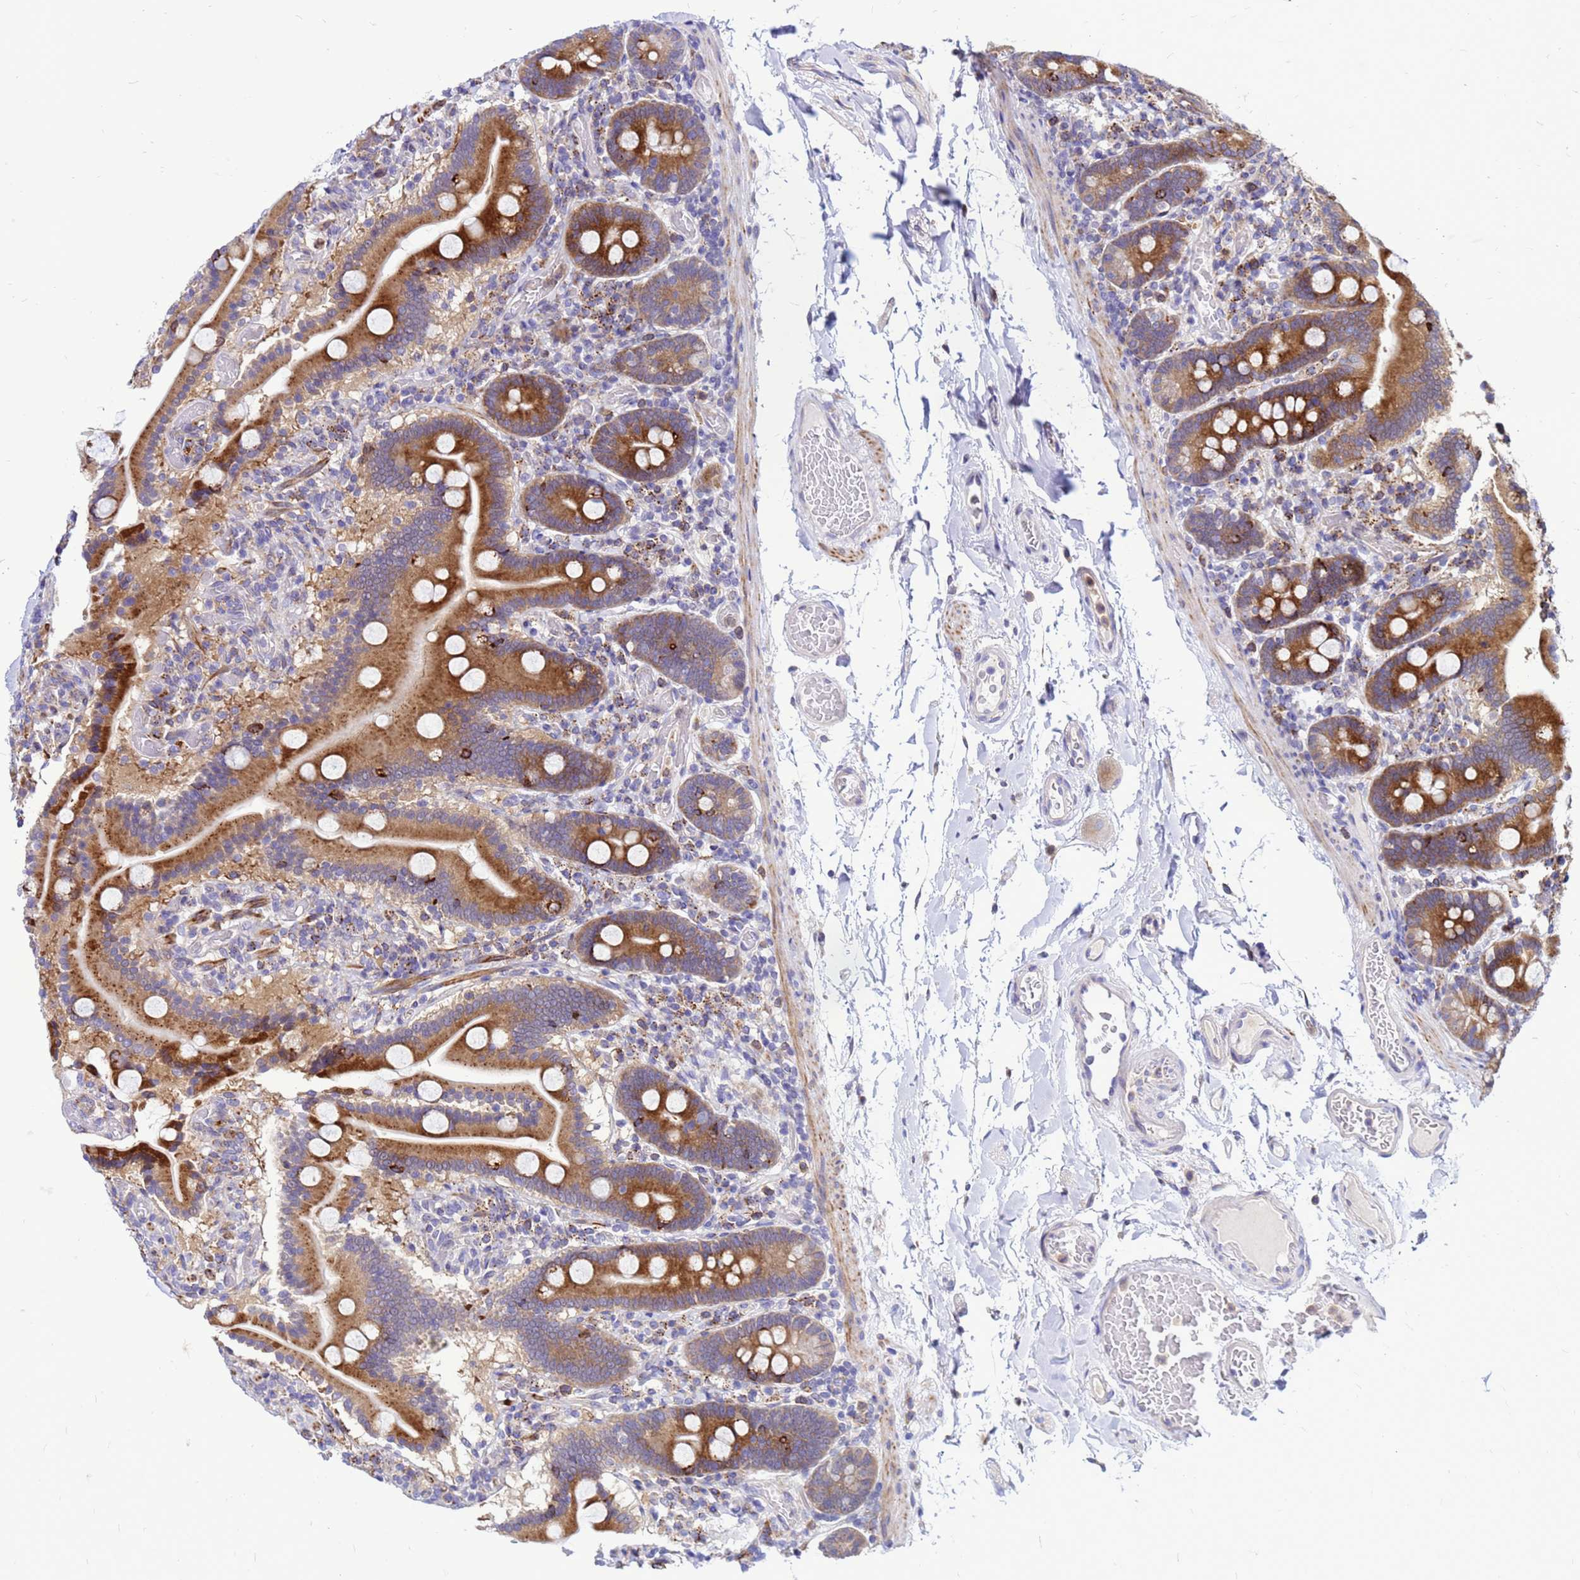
{"staining": {"intensity": "strong", "quantity": ">75%", "location": "cytoplasmic/membranous"}, "tissue": "duodenum", "cell_type": "Glandular cells", "image_type": "normal", "snomed": [{"axis": "morphology", "description": "Normal tissue, NOS"}, {"axis": "topography", "description": "Duodenum"}], "caption": "An image of human duodenum stained for a protein shows strong cytoplasmic/membranous brown staining in glandular cells. (DAB (3,3'-diaminobenzidine) IHC with brightfield microscopy, high magnification).", "gene": "FHIP1A", "patient": {"sex": "male", "age": 55}}